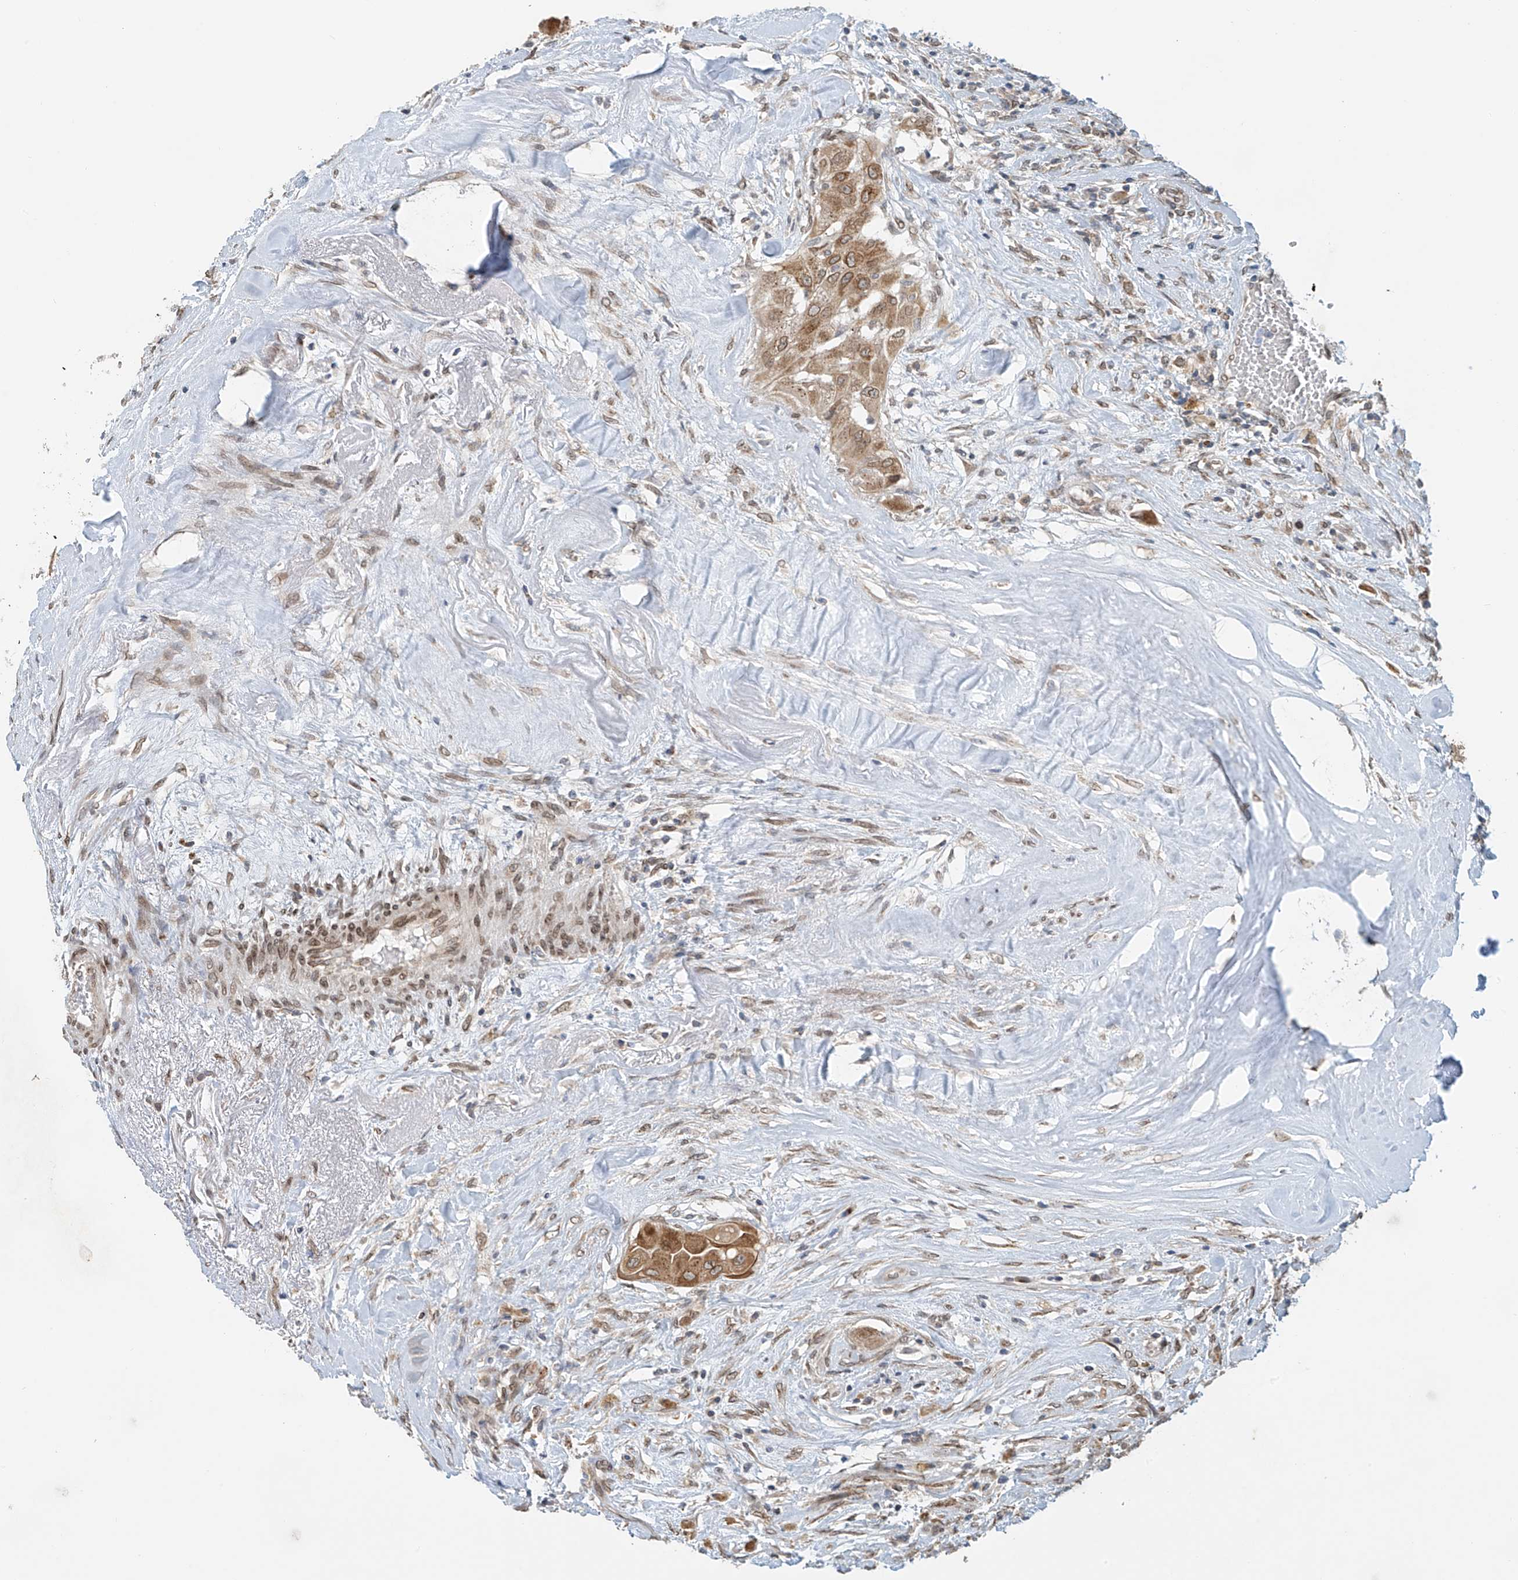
{"staining": {"intensity": "moderate", "quantity": ">75%", "location": "cytoplasmic/membranous"}, "tissue": "thyroid cancer", "cell_type": "Tumor cells", "image_type": "cancer", "snomed": [{"axis": "morphology", "description": "Papillary adenocarcinoma, NOS"}, {"axis": "topography", "description": "Thyroid gland"}], "caption": "A brown stain shows moderate cytoplasmic/membranous staining of a protein in thyroid papillary adenocarcinoma tumor cells. (DAB = brown stain, brightfield microscopy at high magnification).", "gene": "STARD9", "patient": {"sex": "female", "age": 59}}